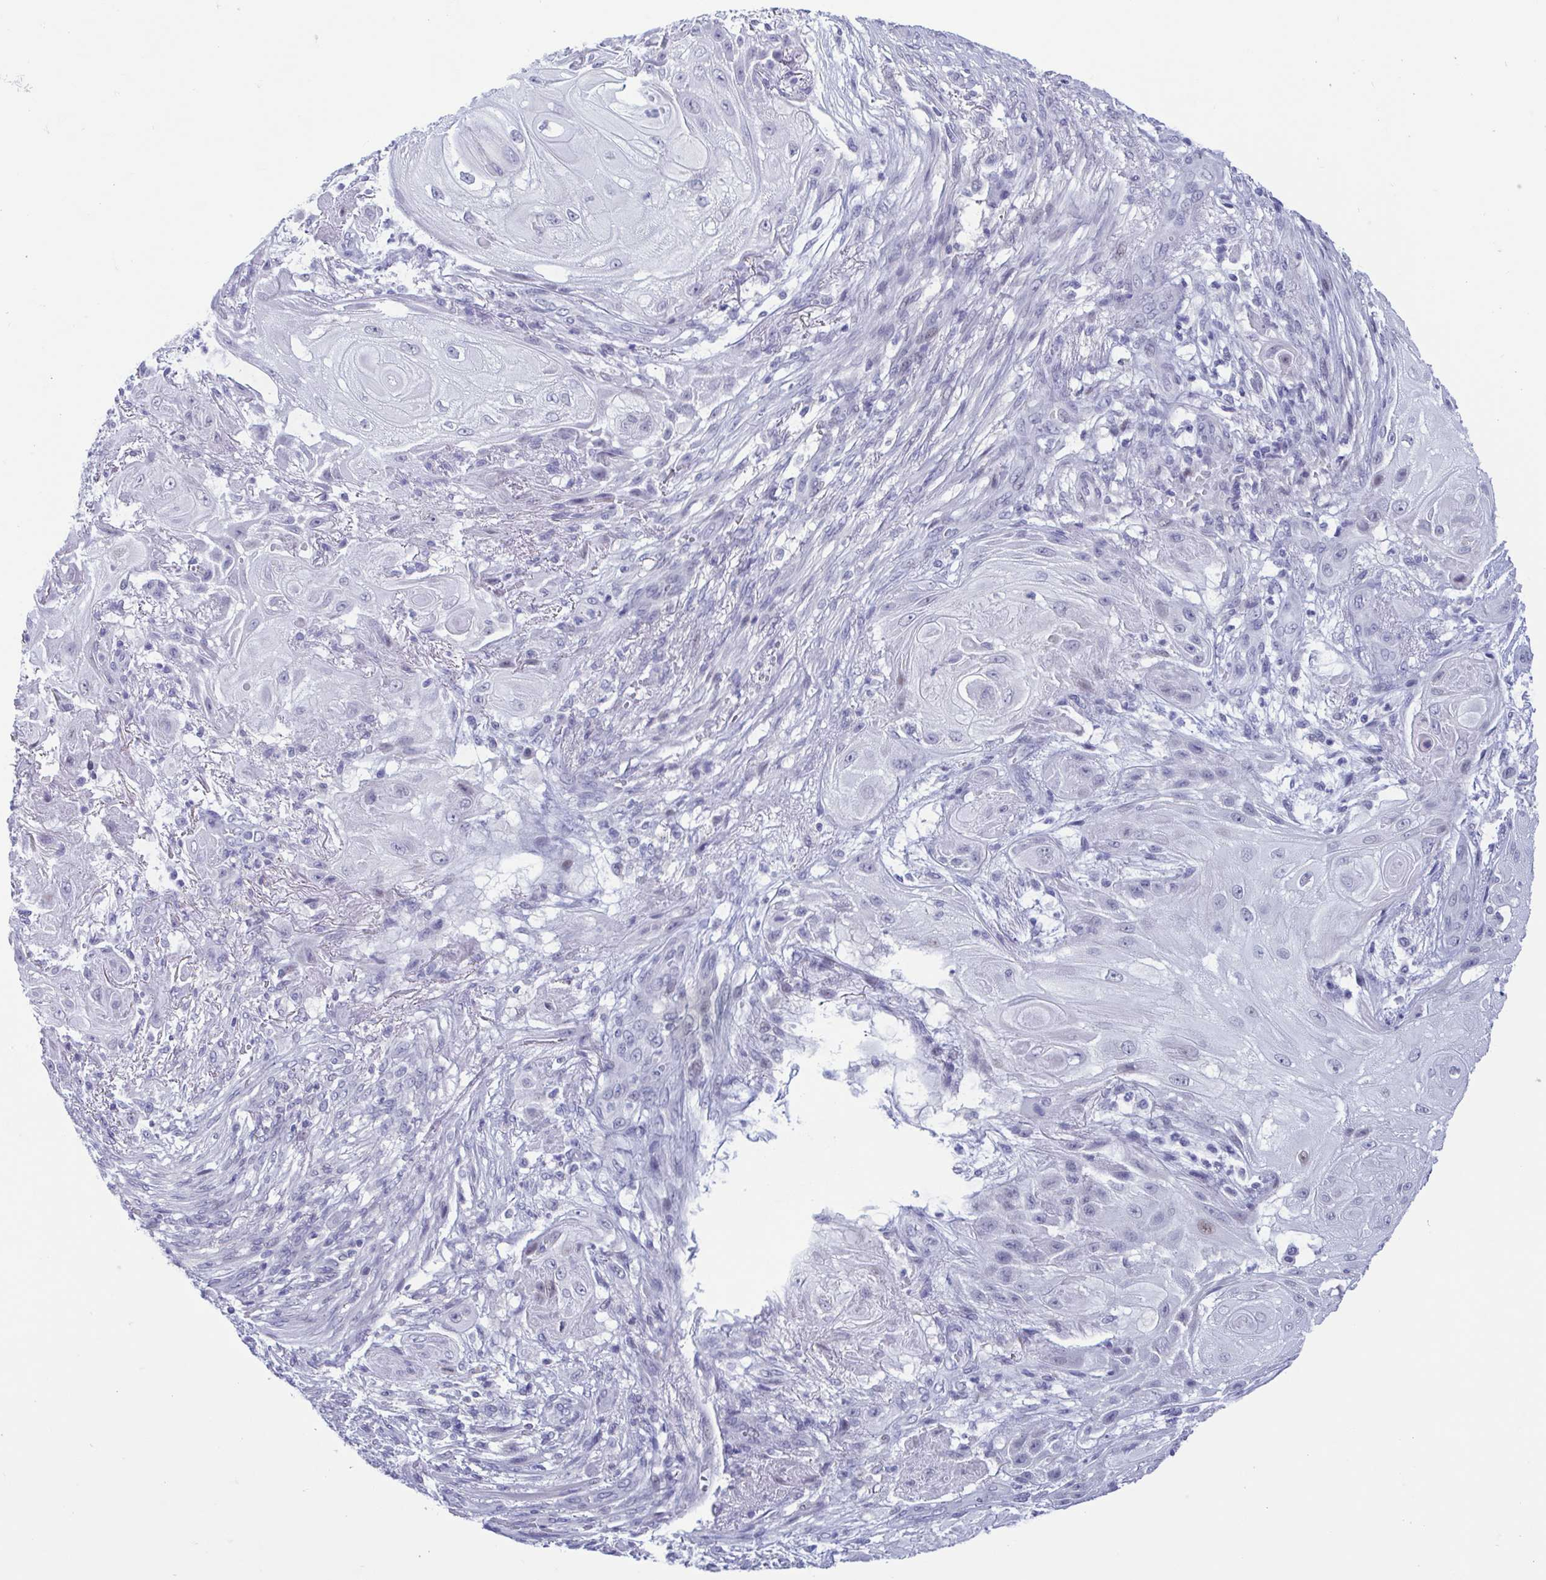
{"staining": {"intensity": "negative", "quantity": "none", "location": "none"}, "tissue": "skin cancer", "cell_type": "Tumor cells", "image_type": "cancer", "snomed": [{"axis": "morphology", "description": "Squamous cell carcinoma, NOS"}, {"axis": "topography", "description": "Skin"}], "caption": "IHC image of human skin cancer (squamous cell carcinoma) stained for a protein (brown), which demonstrates no expression in tumor cells.", "gene": "PERM1", "patient": {"sex": "male", "age": 62}}